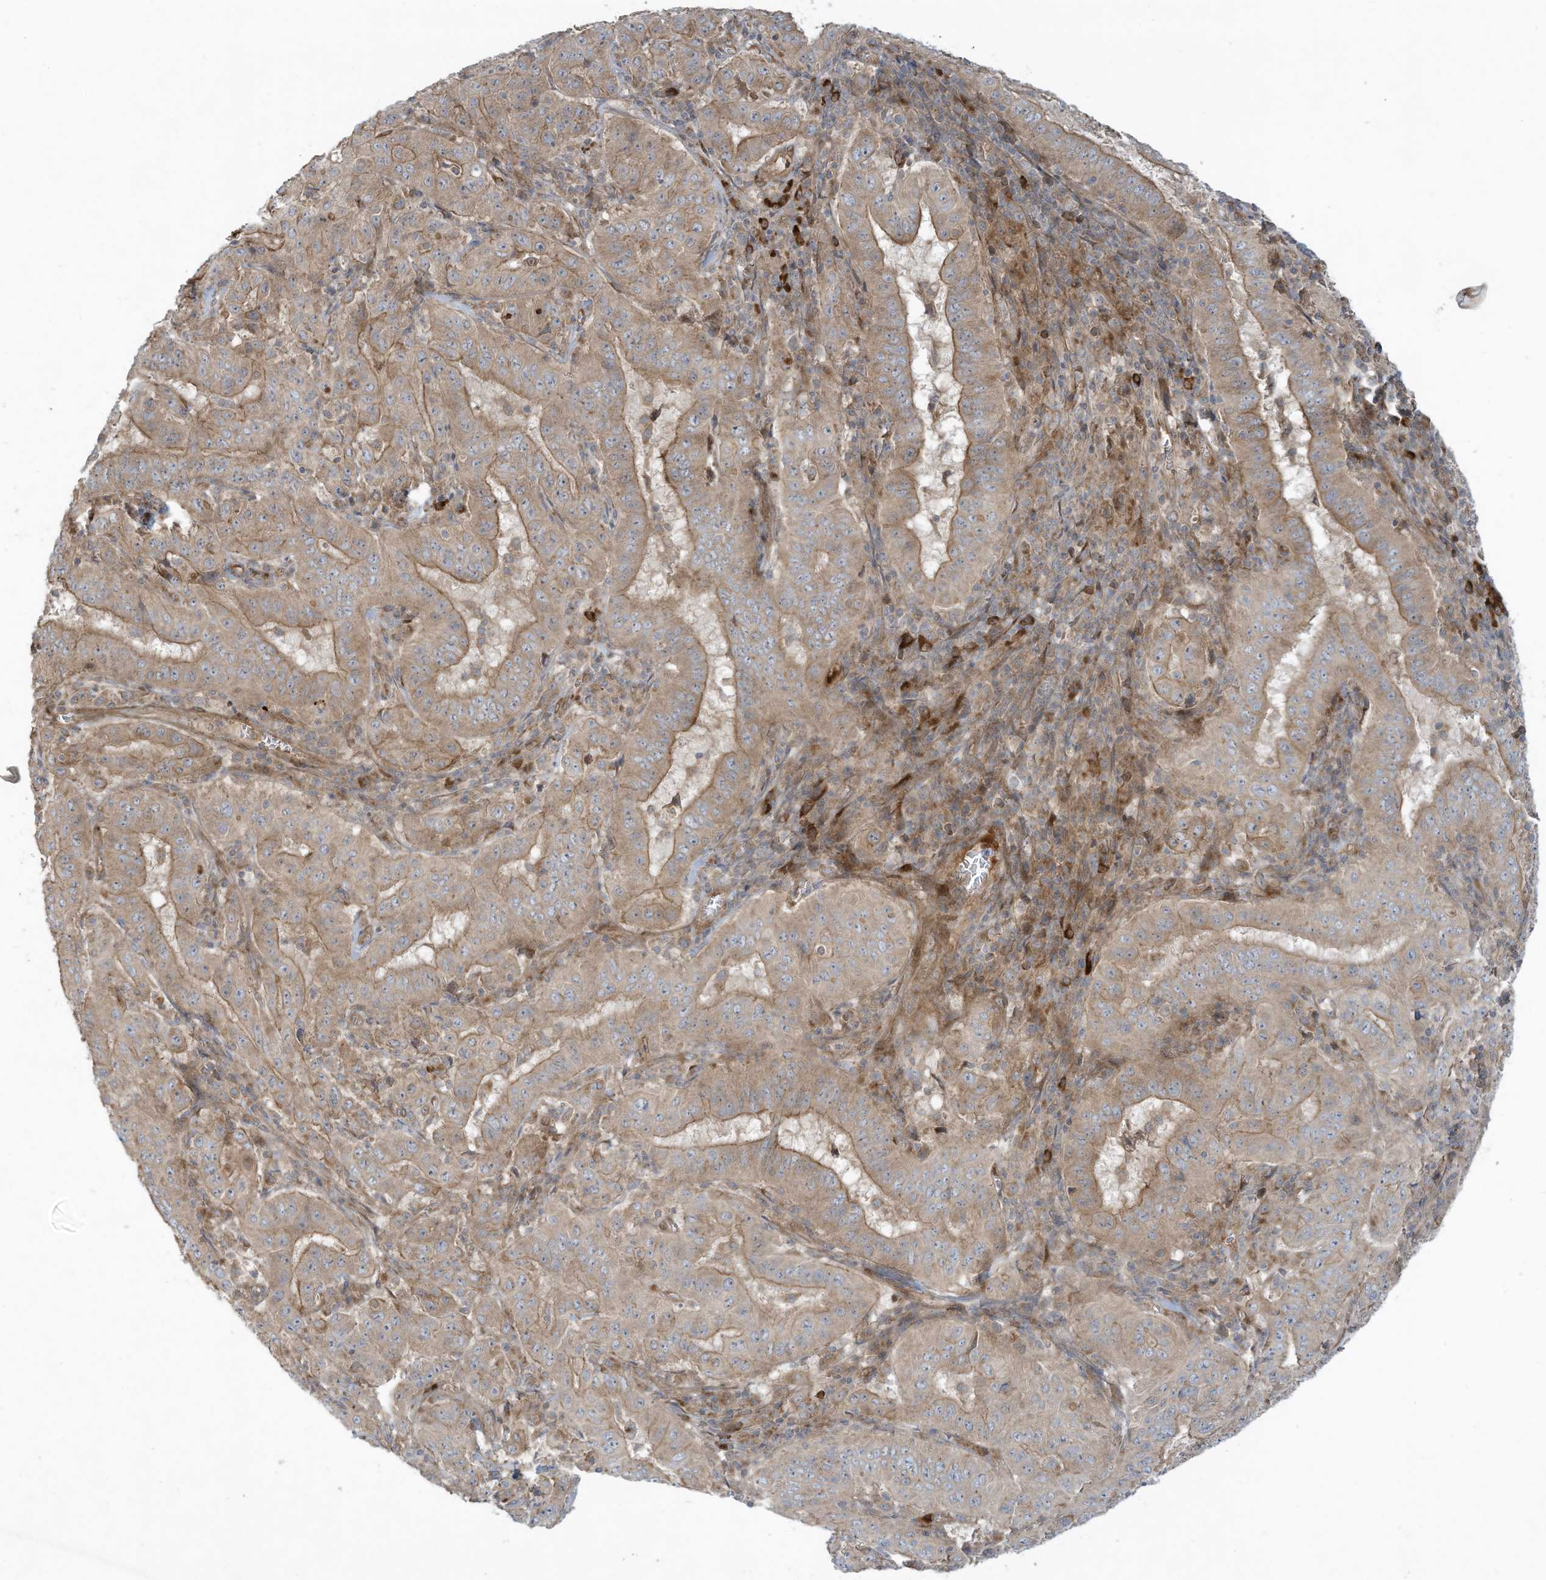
{"staining": {"intensity": "moderate", "quantity": "25%-75%", "location": "cytoplasmic/membranous"}, "tissue": "pancreatic cancer", "cell_type": "Tumor cells", "image_type": "cancer", "snomed": [{"axis": "morphology", "description": "Adenocarcinoma, NOS"}, {"axis": "topography", "description": "Pancreas"}], "caption": "Moderate cytoplasmic/membranous protein staining is seen in about 25%-75% of tumor cells in pancreatic cancer (adenocarcinoma).", "gene": "DDIT4", "patient": {"sex": "male", "age": 63}}